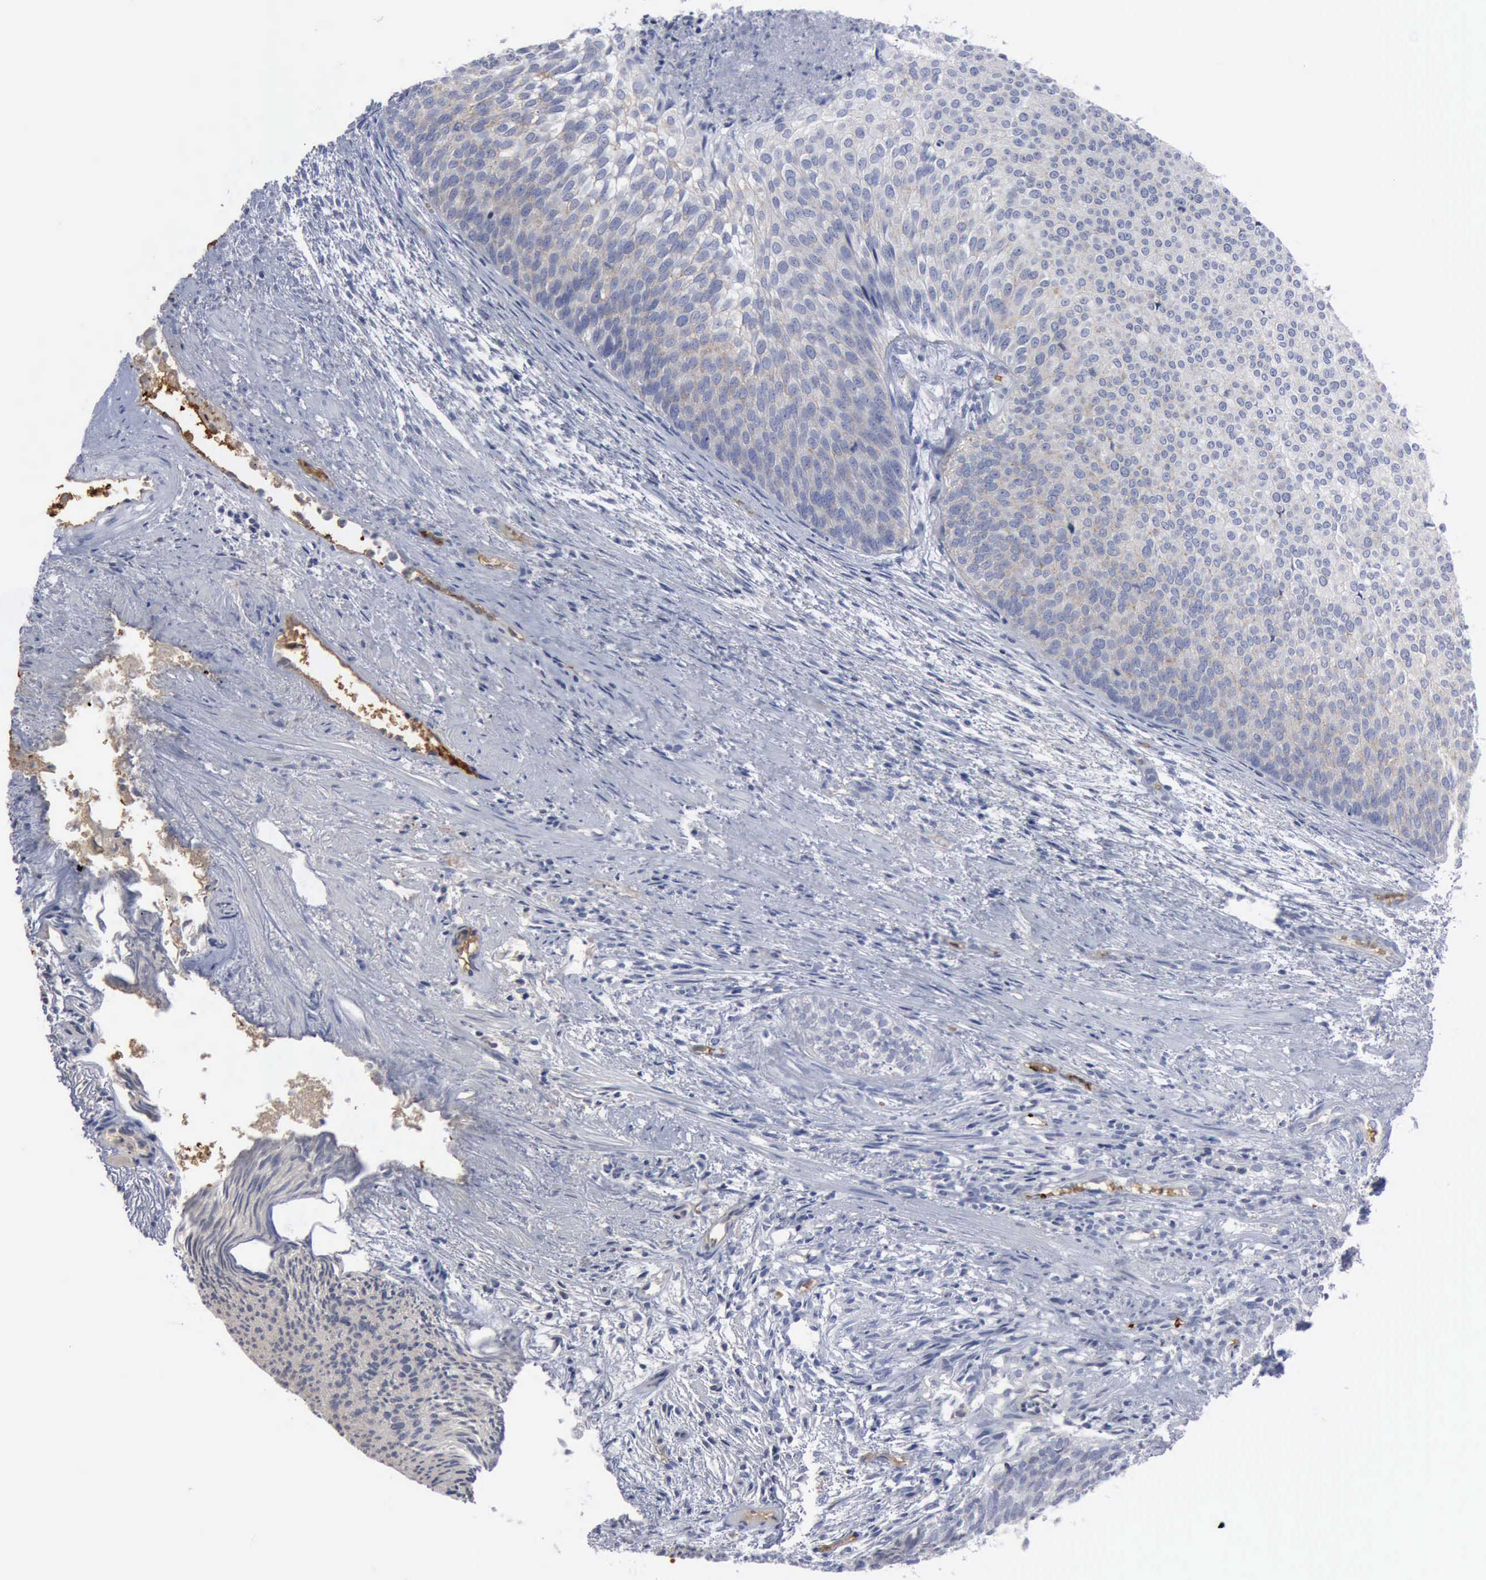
{"staining": {"intensity": "weak", "quantity": "<25%", "location": "cytoplasmic/membranous"}, "tissue": "urothelial cancer", "cell_type": "Tumor cells", "image_type": "cancer", "snomed": [{"axis": "morphology", "description": "Urothelial carcinoma, Low grade"}, {"axis": "topography", "description": "Urinary bladder"}], "caption": "Immunohistochemistry micrograph of human low-grade urothelial carcinoma stained for a protein (brown), which demonstrates no staining in tumor cells.", "gene": "TGFB1", "patient": {"sex": "male", "age": 84}}